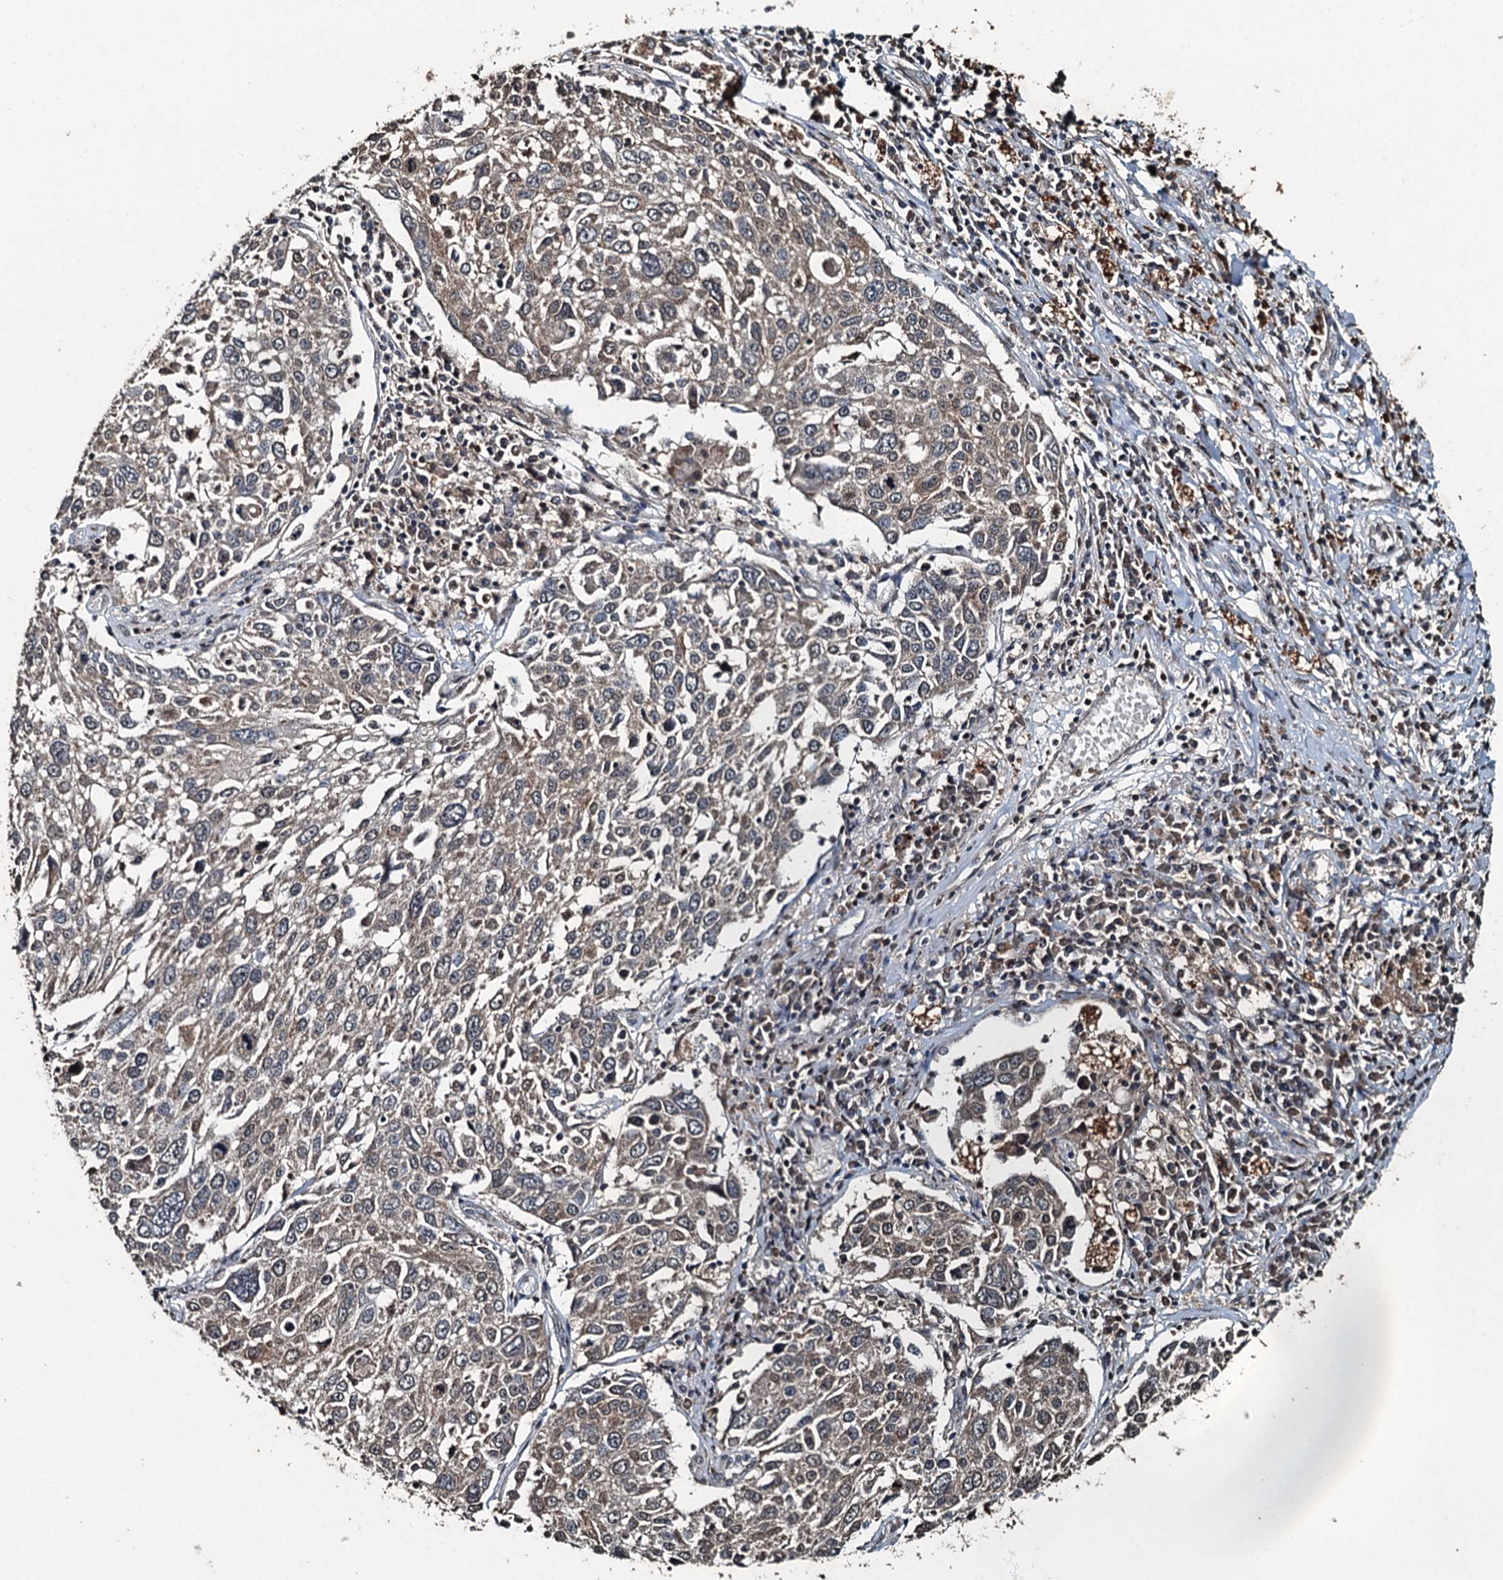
{"staining": {"intensity": "weak", "quantity": "<25%", "location": "cytoplasmic/membranous"}, "tissue": "lung cancer", "cell_type": "Tumor cells", "image_type": "cancer", "snomed": [{"axis": "morphology", "description": "Squamous cell carcinoma, NOS"}, {"axis": "topography", "description": "Lung"}], "caption": "Tumor cells are negative for brown protein staining in lung squamous cell carcinoma.", "gene": "TCTN1", "patient": {"sex": "male", "age": 65}}